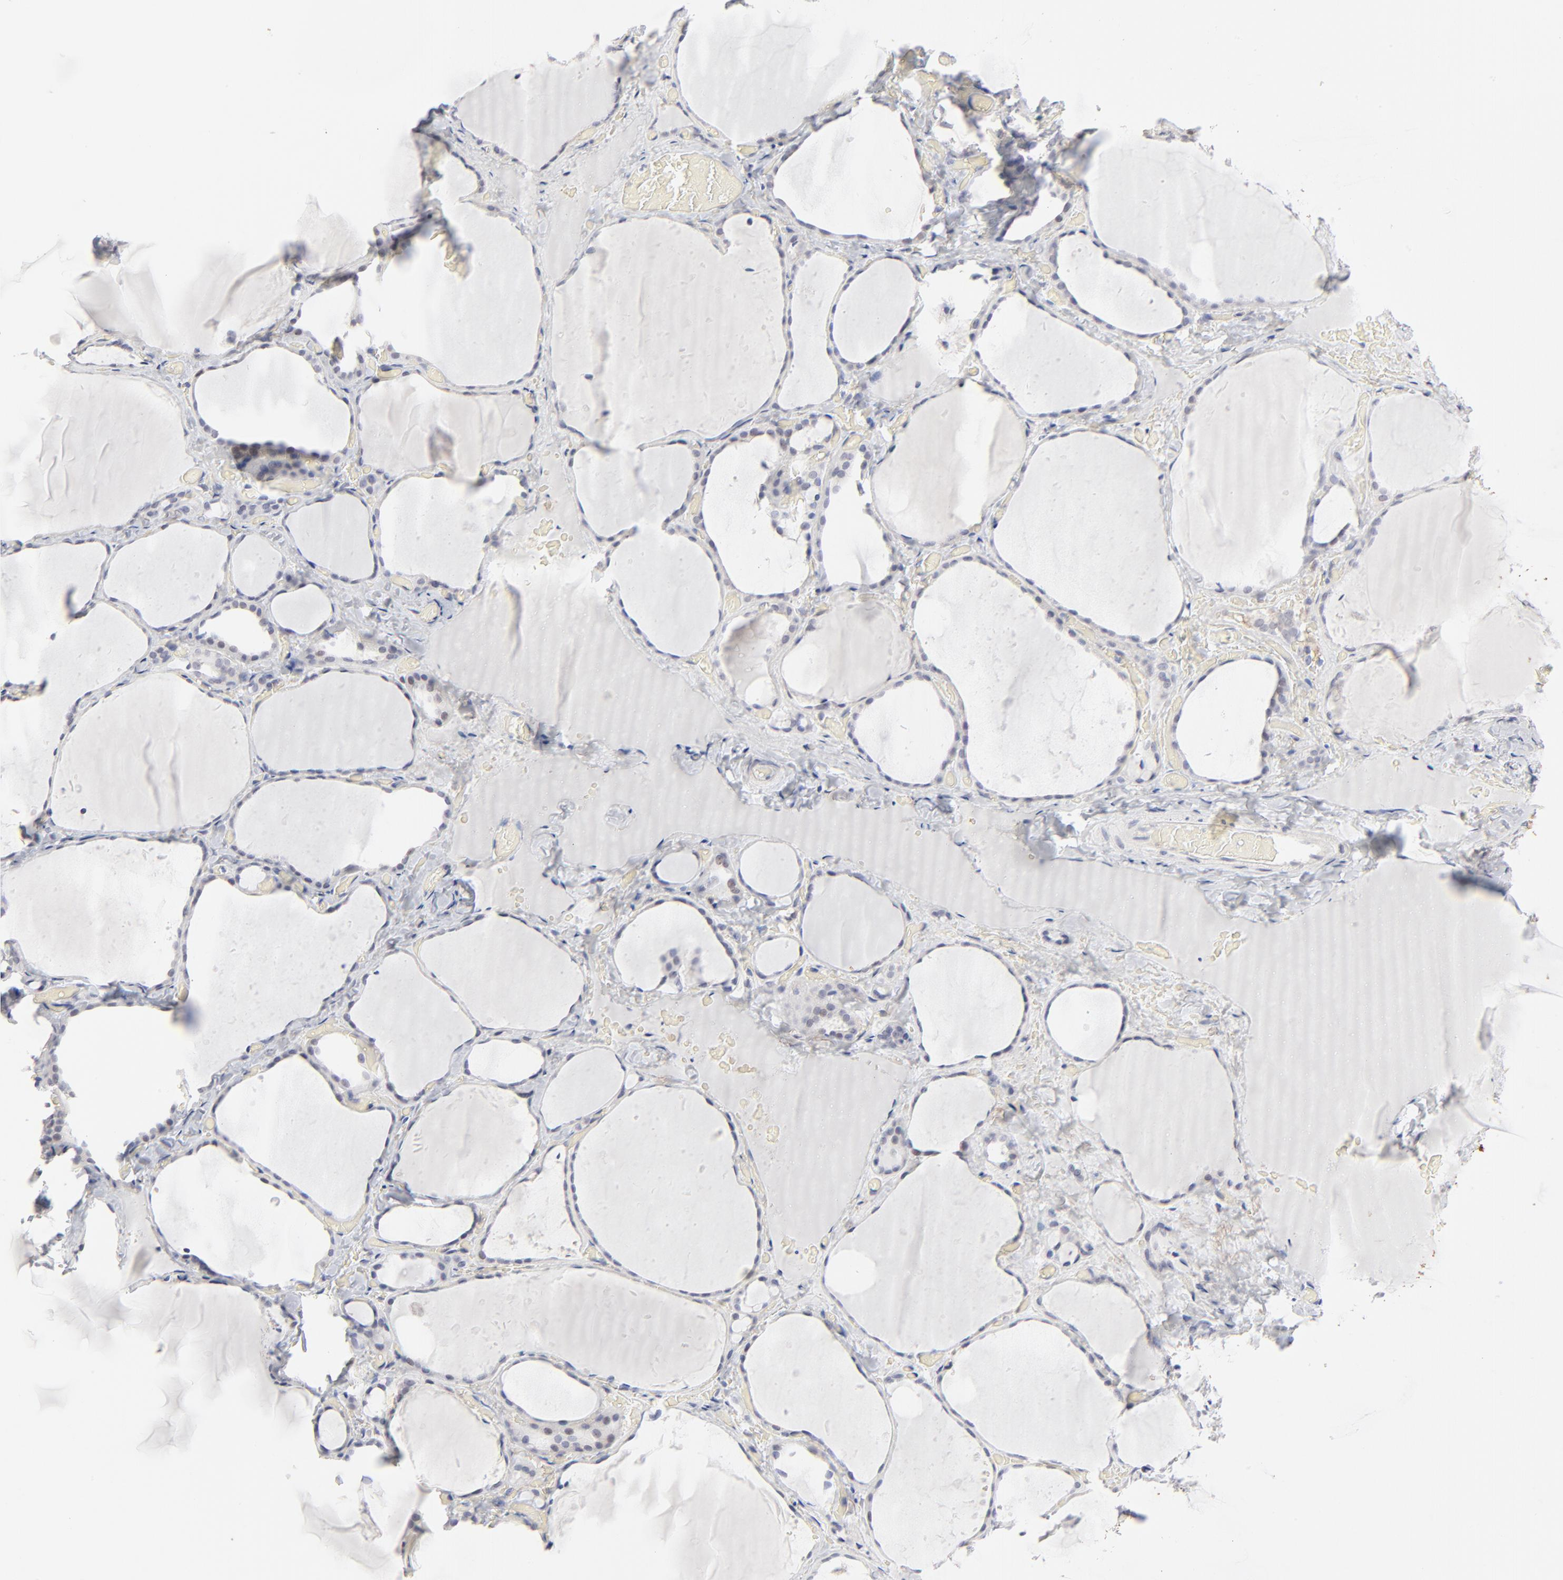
{"staining": {"intensity": "negative", "quantity": "none", "location": "none"}, "tissue": "thyroid gland", "cell_type": "Glandular cells", "image_type": "normal", "snomed": [{"axis": "morphology", "description": "Normal tissue, NOS"}, {"axis": "topography", "description": "Thyroid gland"}], "caption": "Benign thyroid gland was stained to show a protein in brown. There is no significant staining in glandular cells. Brightfield microscopy of IHC stained with DAB (3,3'-diaminobenzidine) (brown) and hematoxylin (blue), captured at high magnification.", "gene": "AURKA", "patient": {"sex": "female", "age": 22}}